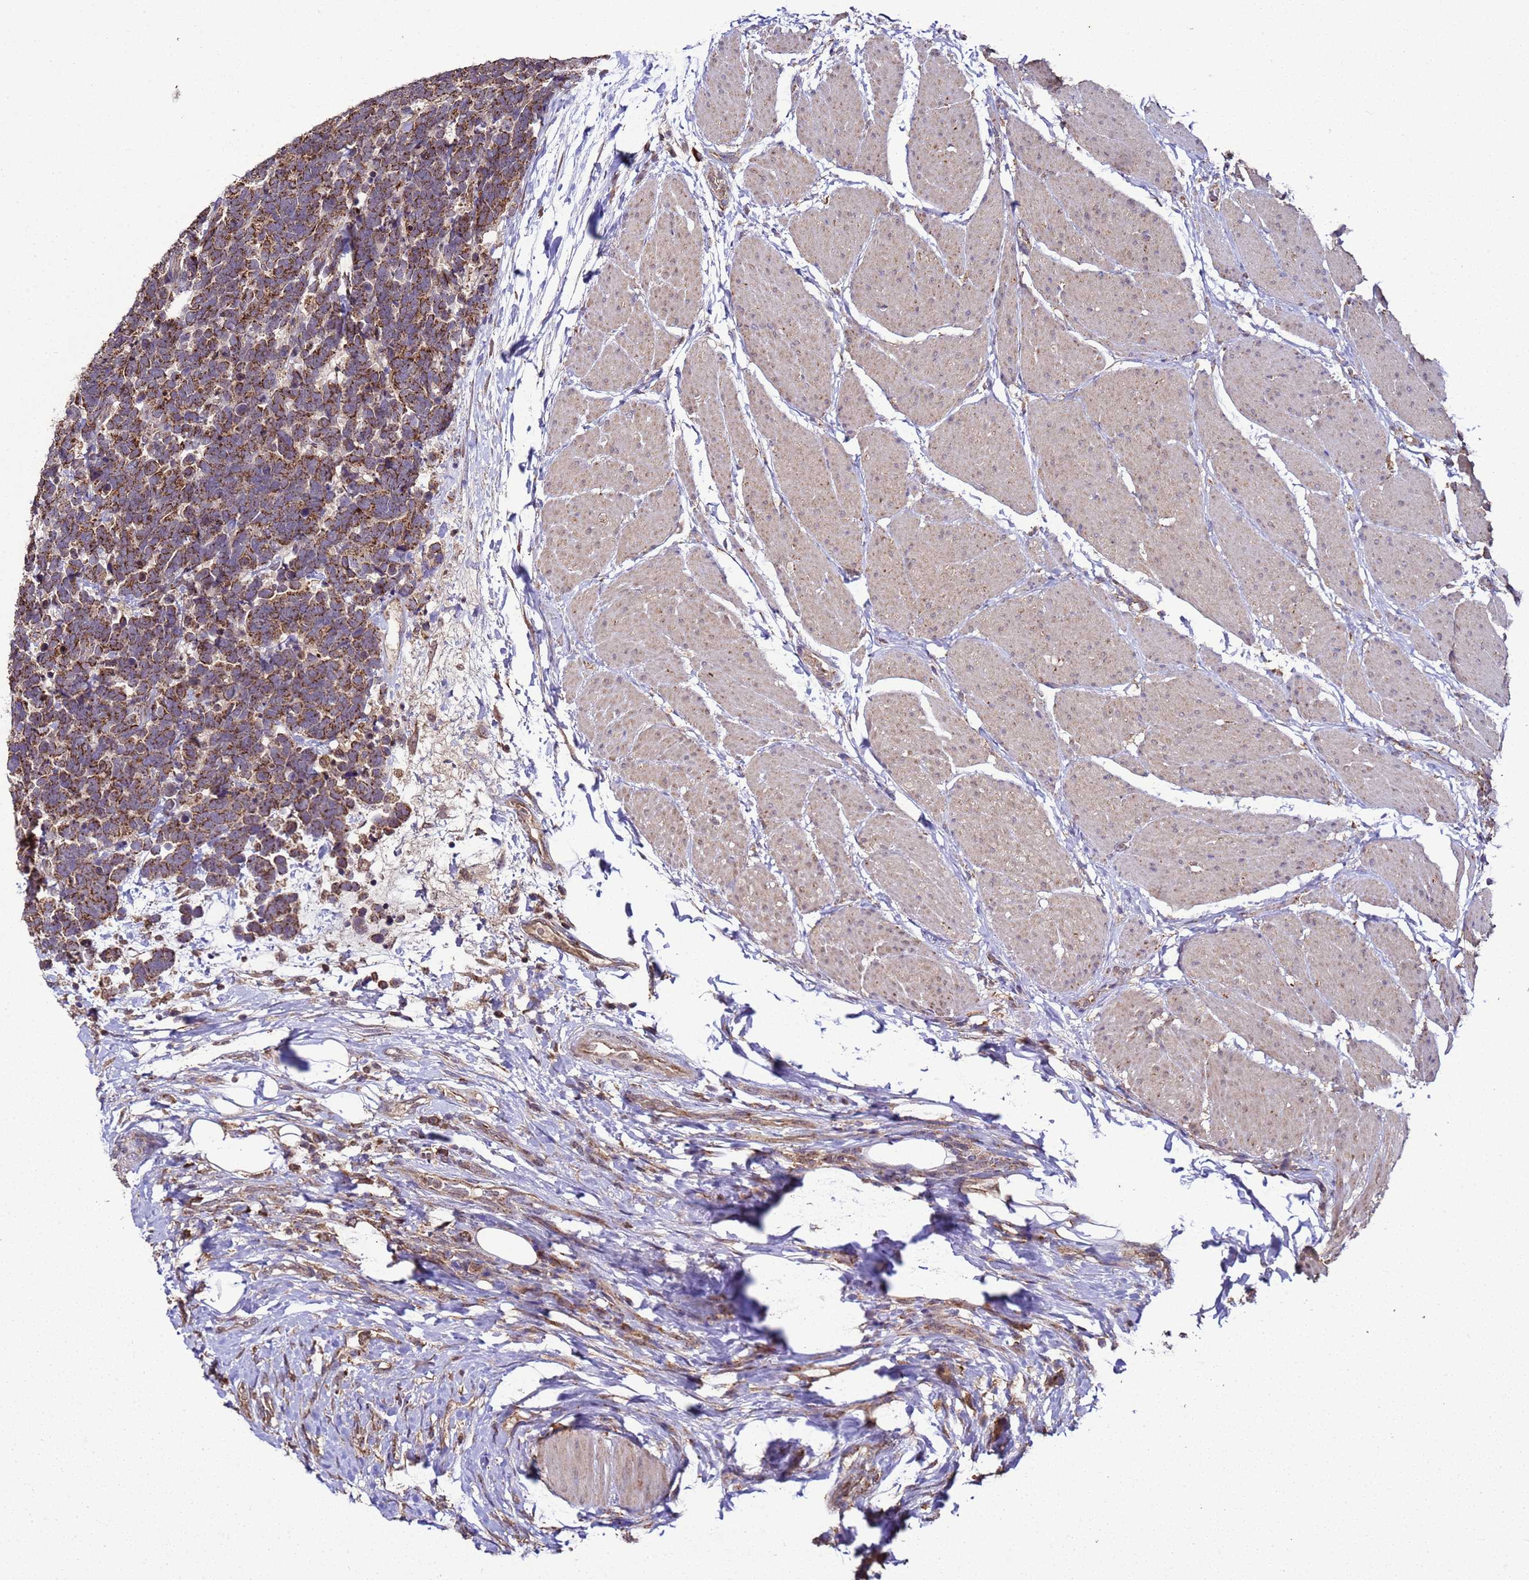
{"staining": {"intensity": "strong", "quantity": ">75%", "location": "cytoplasmic/membranous"}, "tissue": "carcinoid", "cell_type": "Tumor cells", "image_type": "cancer", "snomed": [{"axis": "morphology", "description": "Carcinoma, NOS"}, {"axis": "morphology", "description": "Carcinoid, malignant, NOS"}, {"axis": "topography", "description": "Urinary bladder"}], "caption": "A high amount of strong cytoplasmic/membranous expression is present in approximately >75% of tumor cells in carcinoid tissue.", "gene": "HSPBAP1", "patient": {"sex": "male", "age": 57}}